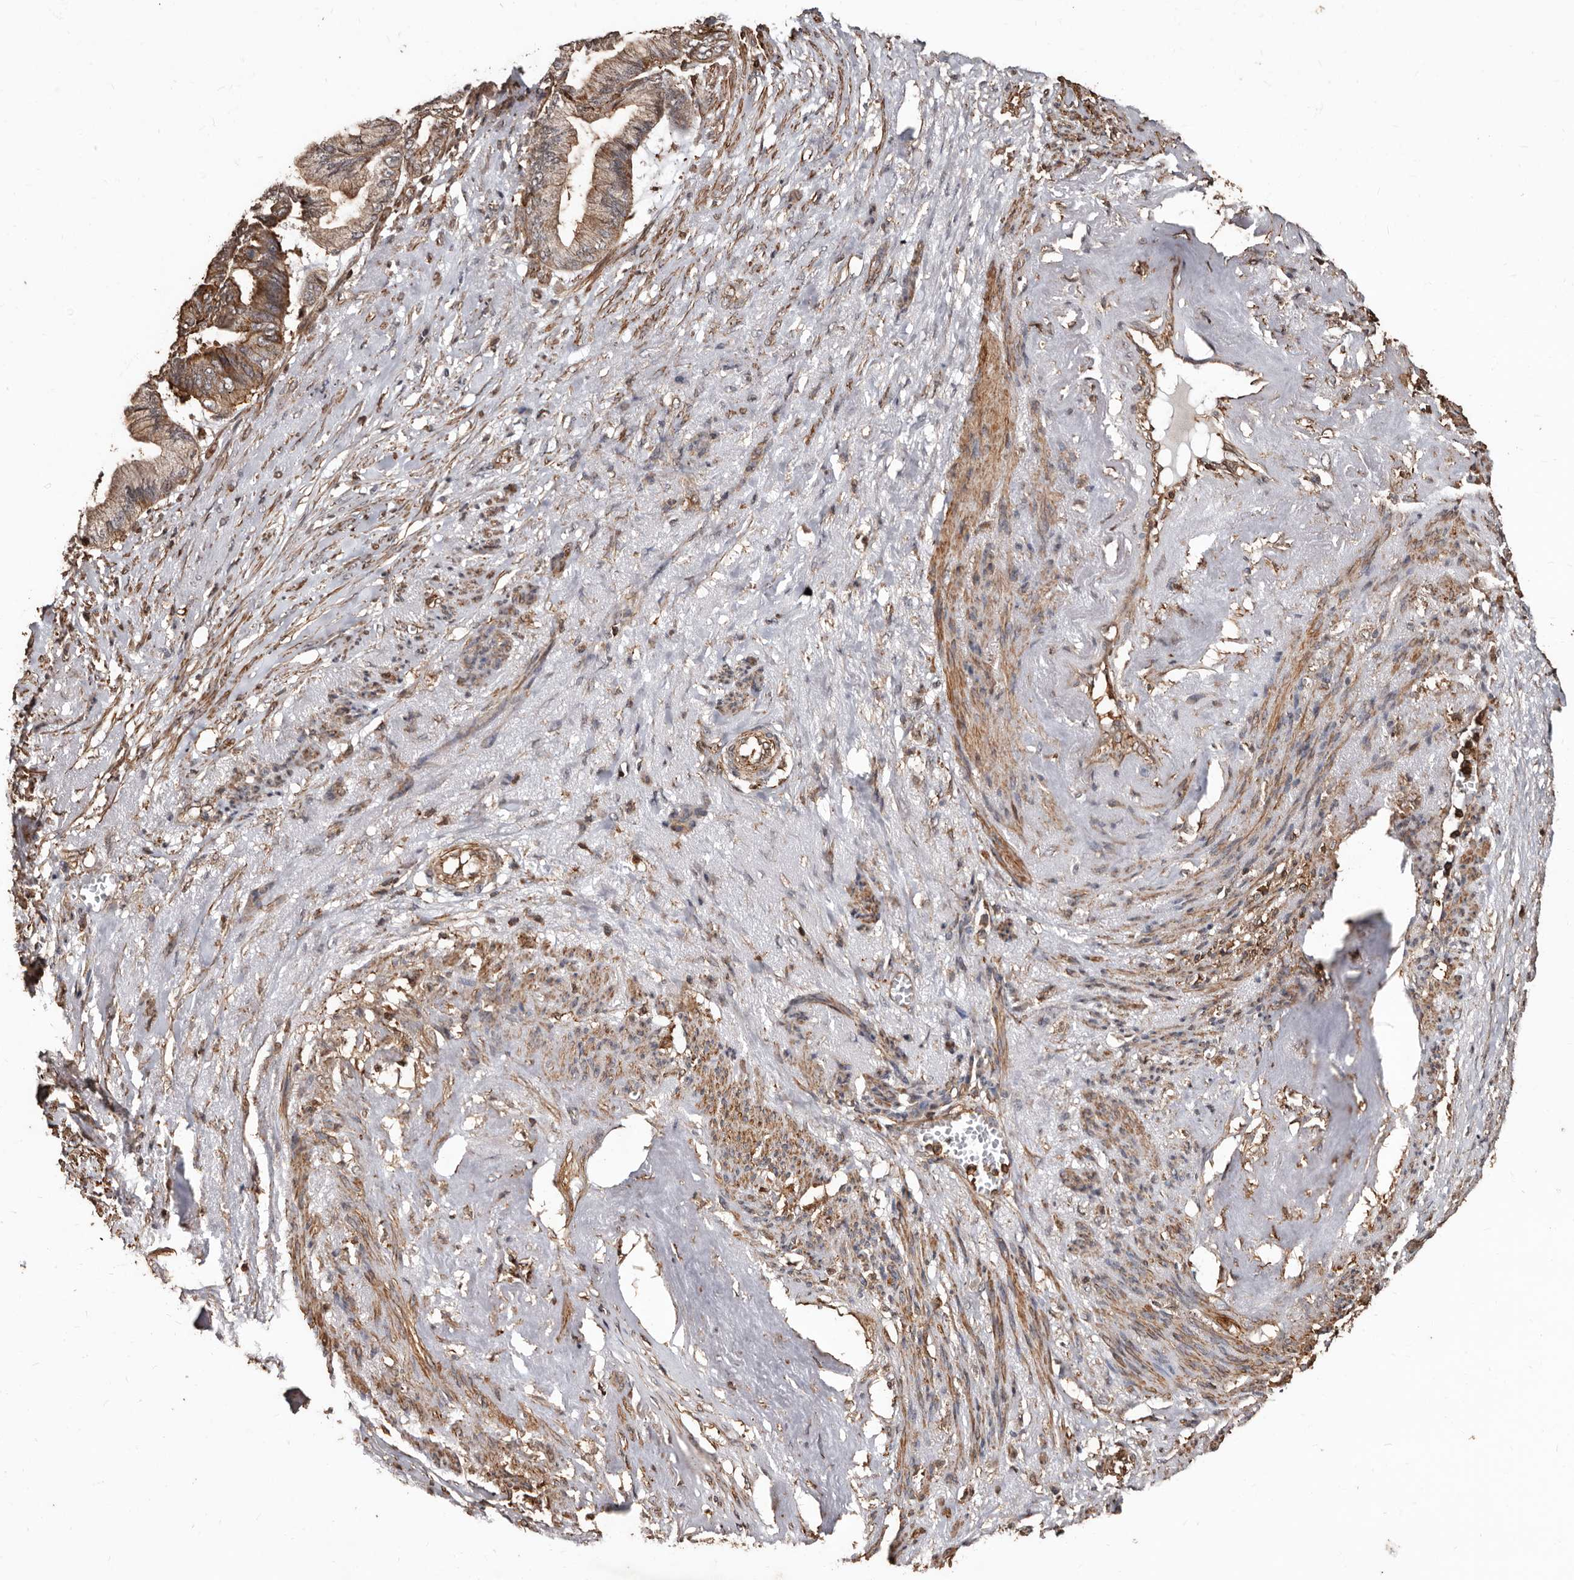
{"staining": {"intensity": "moderate", "quantity": ">75%", "location": "cytoplasmic/membranous"}, "tissue": "endometrial cancer", "cell_type": "Tumor cells", "image_type": "cancer", "snomed": [{"axis": "morphology", "description": "Adenocarcinoma, NOS"}, {"axis": "topography", "description": "Endometrium"}], "caption": "Adenocarcinoma (endometrial) stained with a brown dye demonstrates moderate cytoplasmic/membranous positive expression in approximately >75% of tumor cells.", "gene": "GSK3A", "patient": {"sex": "female", "age": 86}}